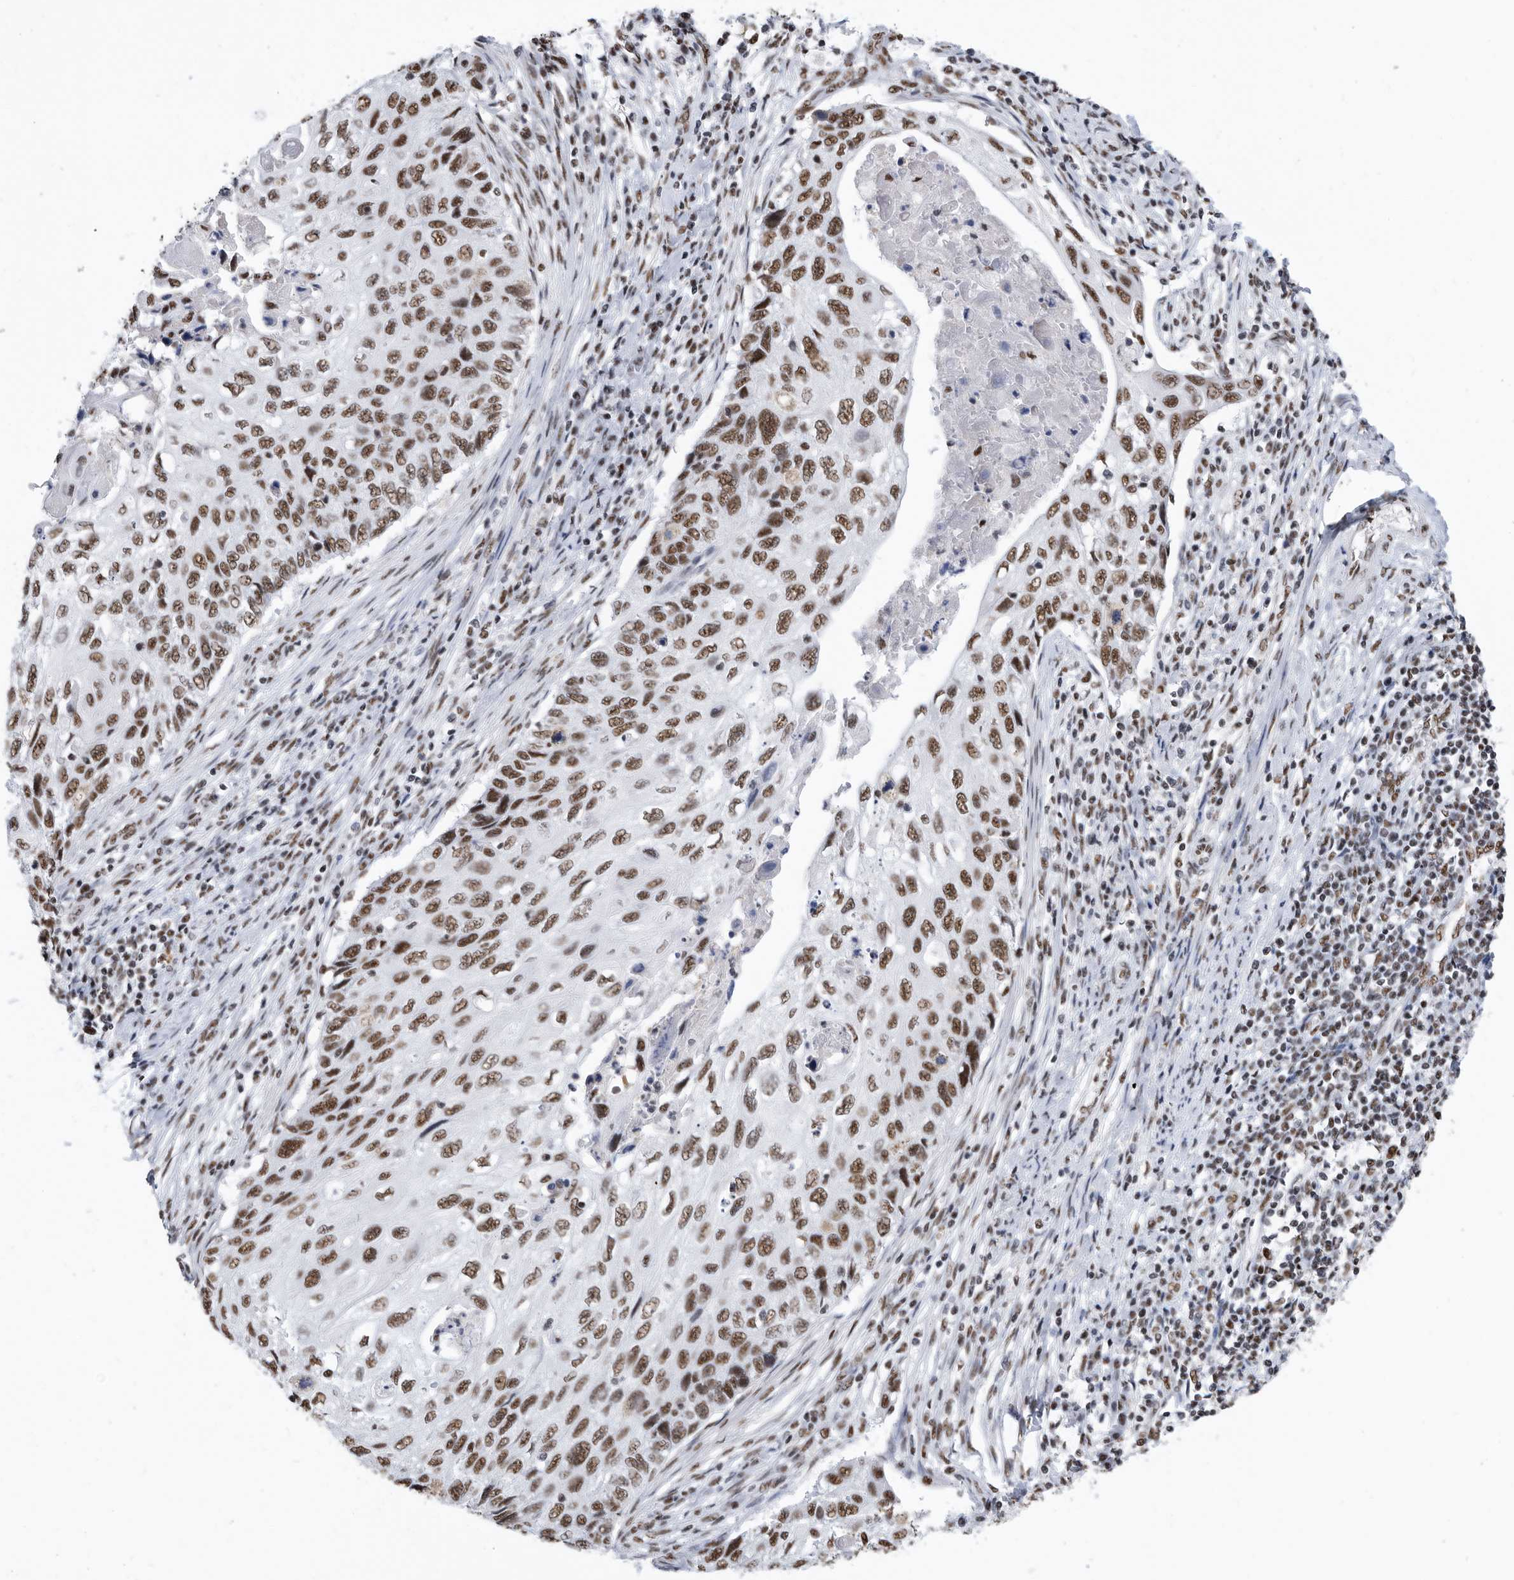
{"staining": {"intensity": "strong", "quantity": ">75%", "location": "nuclear"}, "tissue": "cervical cancer", "cell_type": "Tumor cells", "image_type": "cancer", "snomed": [{"axis": "morphology", "description": "Squamous cell carcinoma, NOS"}, {"axis": "topography", "description": "Cervix"}], "caption": "Immunohistochemical staining of cervical squamous cell carcinoma exhibits high levels of strong nuclear protein positivity in approximately >75% of tumor cells.", "gene": "SF3A1", "patient": {"sex": "female", "age": 70}}